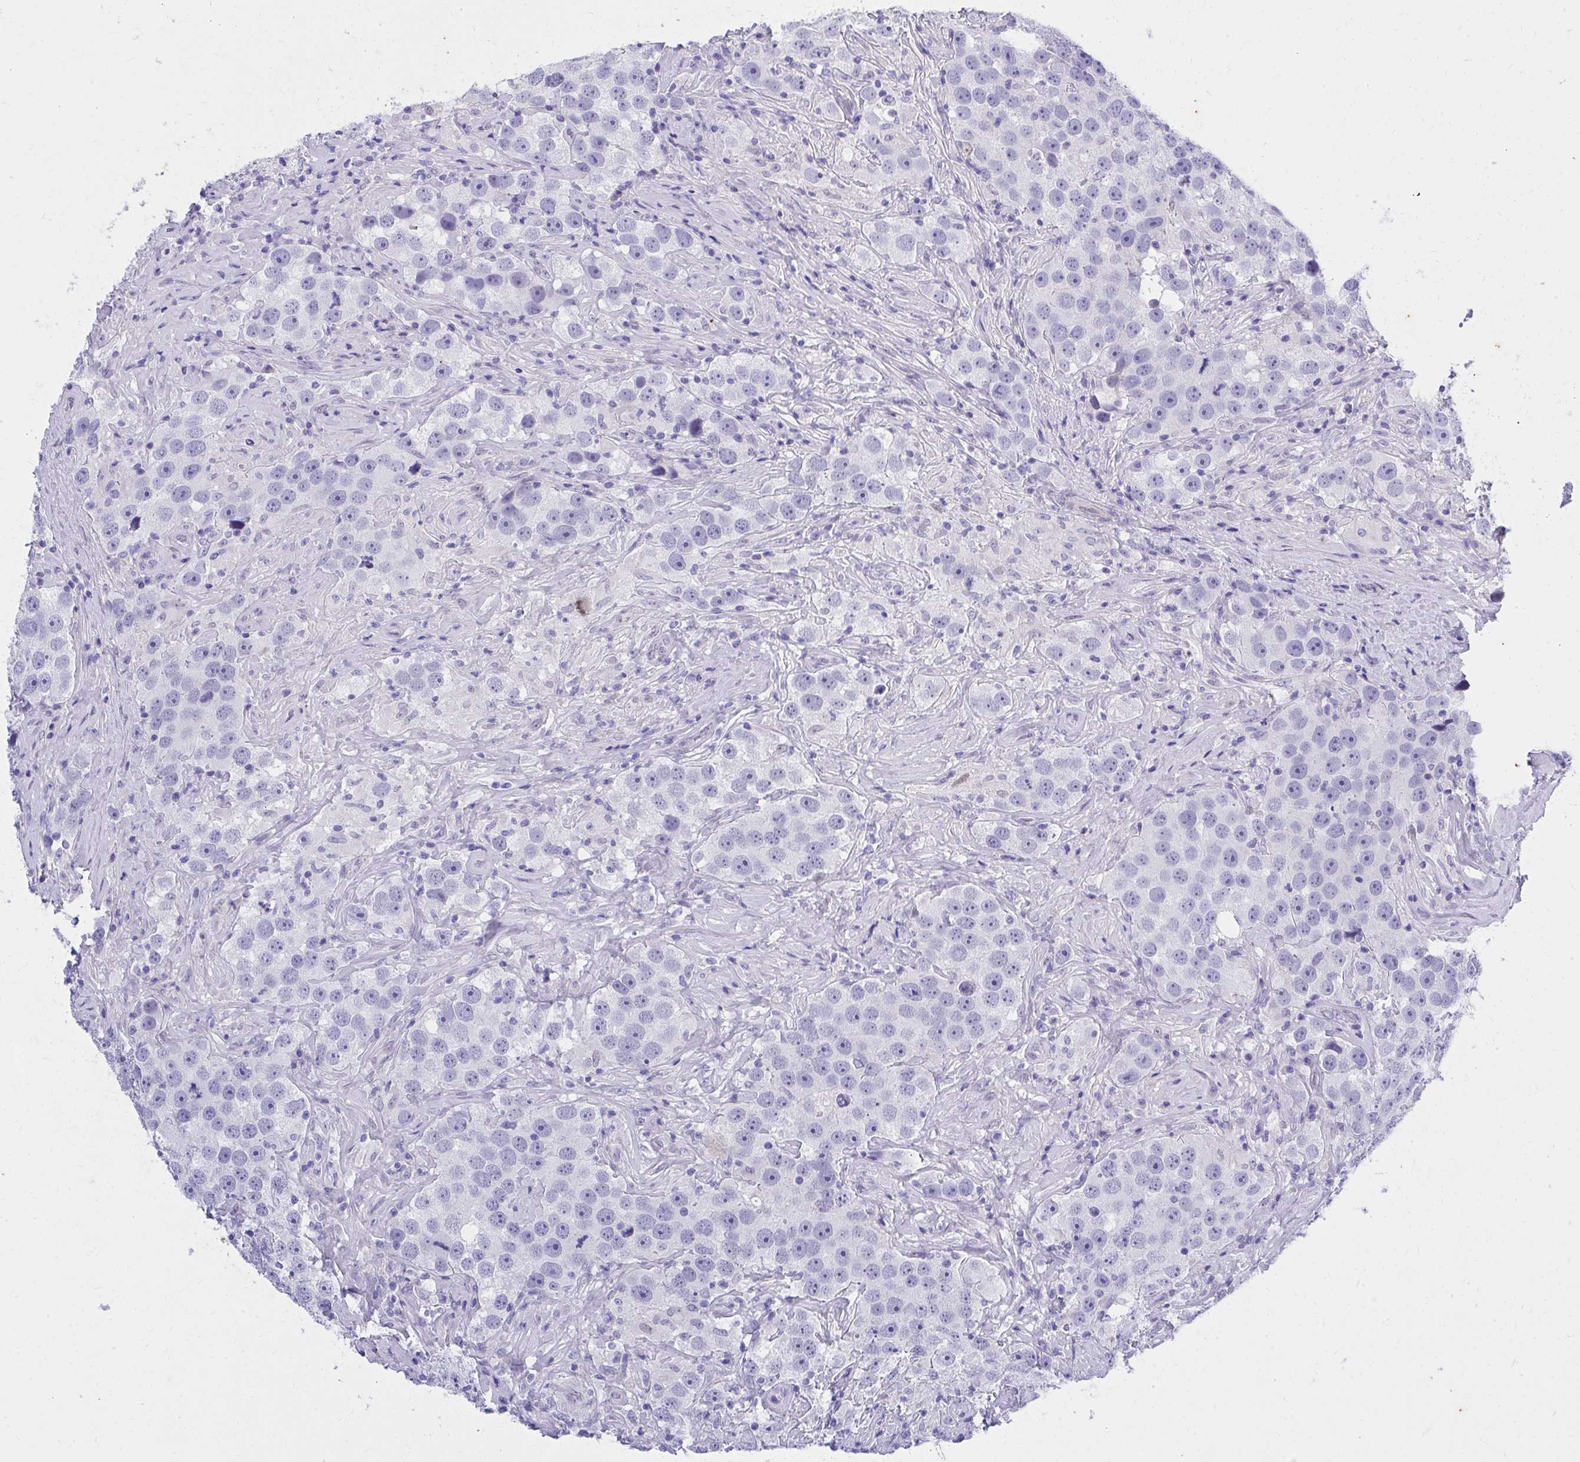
{"staining": {"intensity": "negative", "quantity": "none", "location": "none"}, "tissue": "testis cancer", "cell_type": "Tumor cells", "image_type": "cancer", "snomed": [{"axis": "morphology", "description": "Seminoma, NOS"}, {"axis": "topography", "description": "Testis"}], "caption": "Tumor cells show no significant expression in testis cancer (seminoma). Brightfield microscopy of immunohistochemistry (IHC) stained with DAB (brown) and hematoxylin (blue), captured at high magnification.", "gene": "KLK1", "patient": {"sex": "male", "age": 49}}